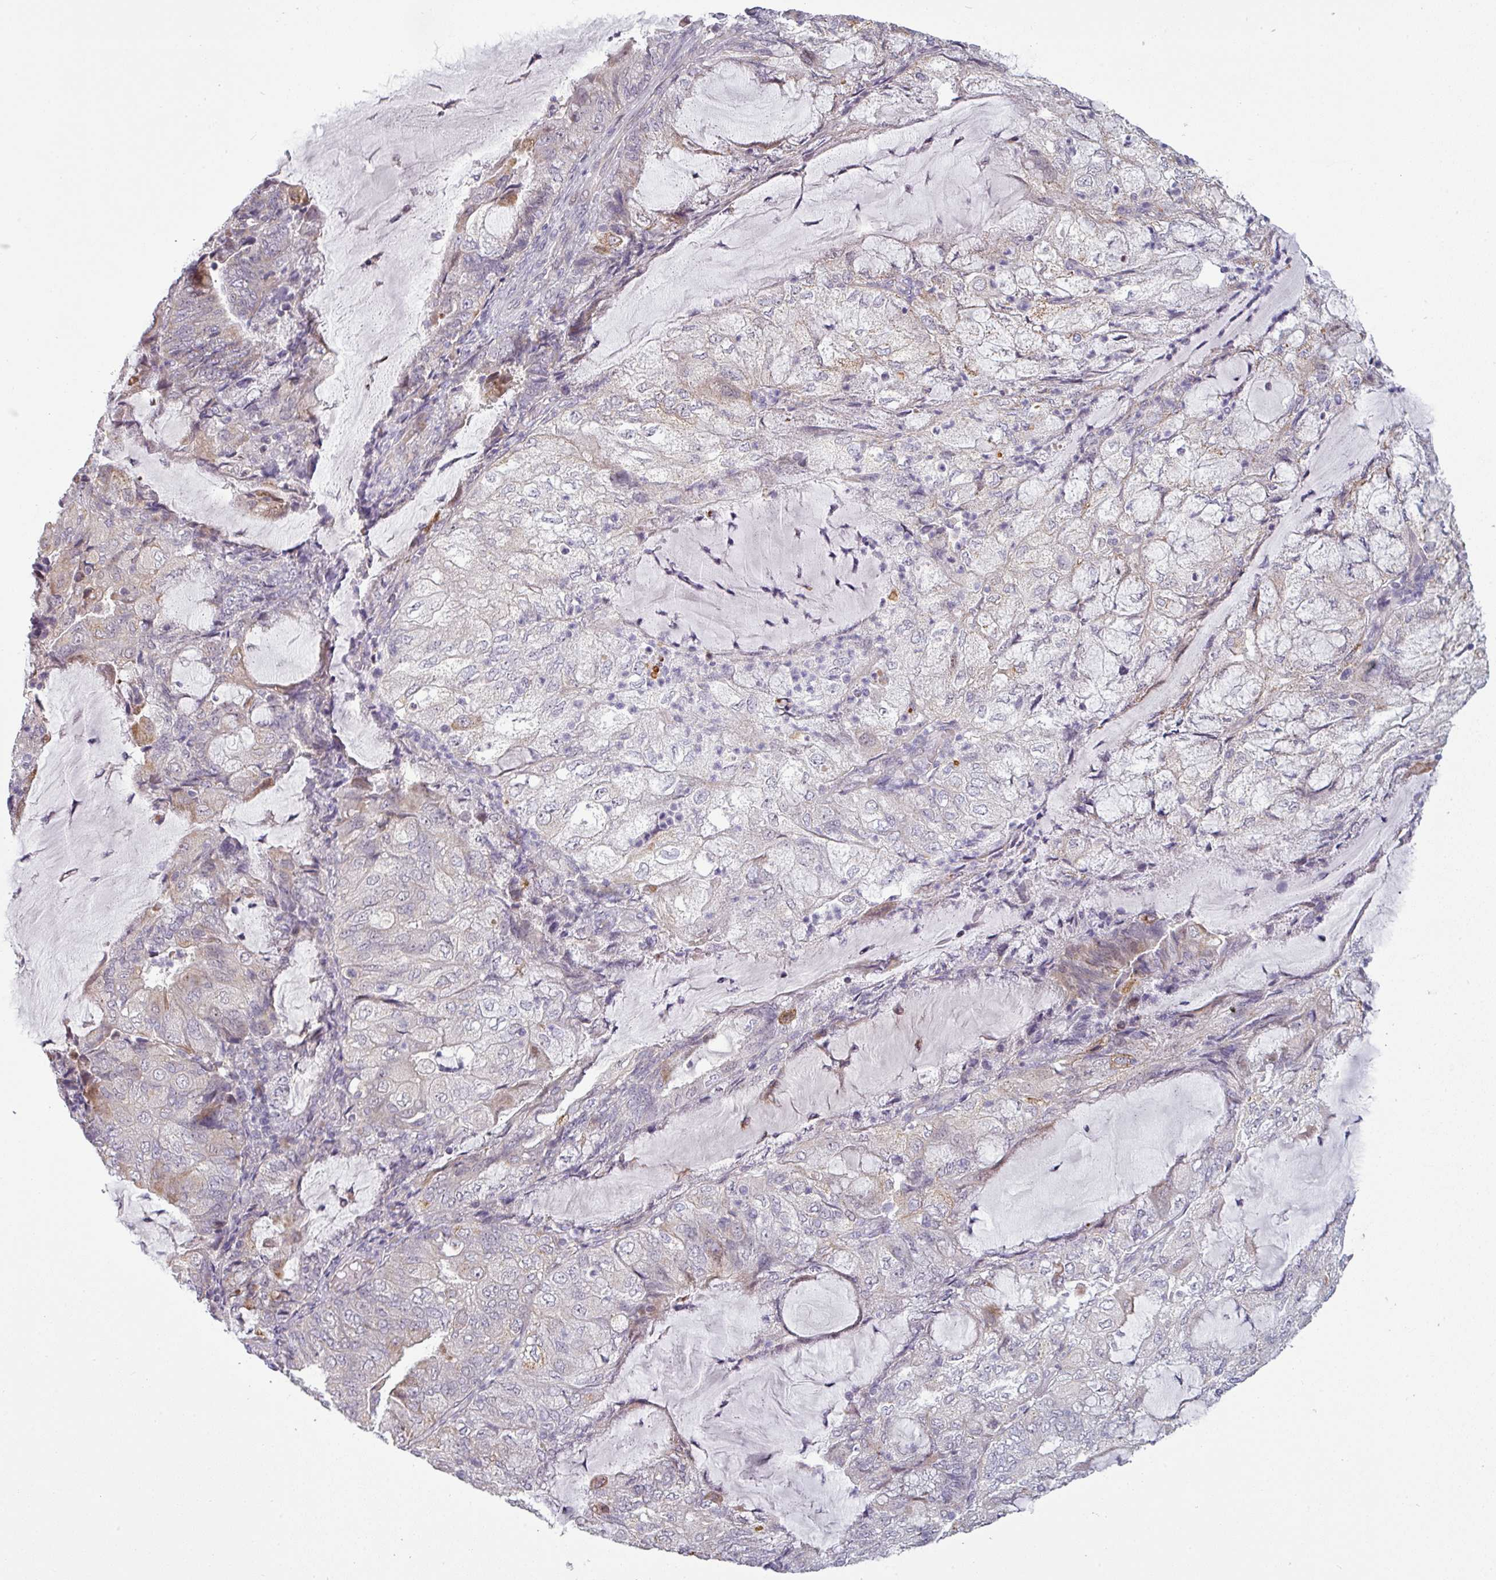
{"staining": {"intensity": "moderate", "quantity": "<25%", "location": "cytoplasmic/membranous"}, "tissue": "endometrial cancer", "cell_type": "Tumor cells", "image_type": "cancer", "snomed": [{"axis": "morphology", "description": "Adenocarcinoma, NOS"}, {"axis": "topography", "description": "Endometrium"}], "caption": "IHC of human endometrial cancer displays low levels of moderate cytoplasmic/membranous expression in about <25% of tumor cells.", "gene": "C2orf16", "patient": {"sex": "female", "age": 81}}